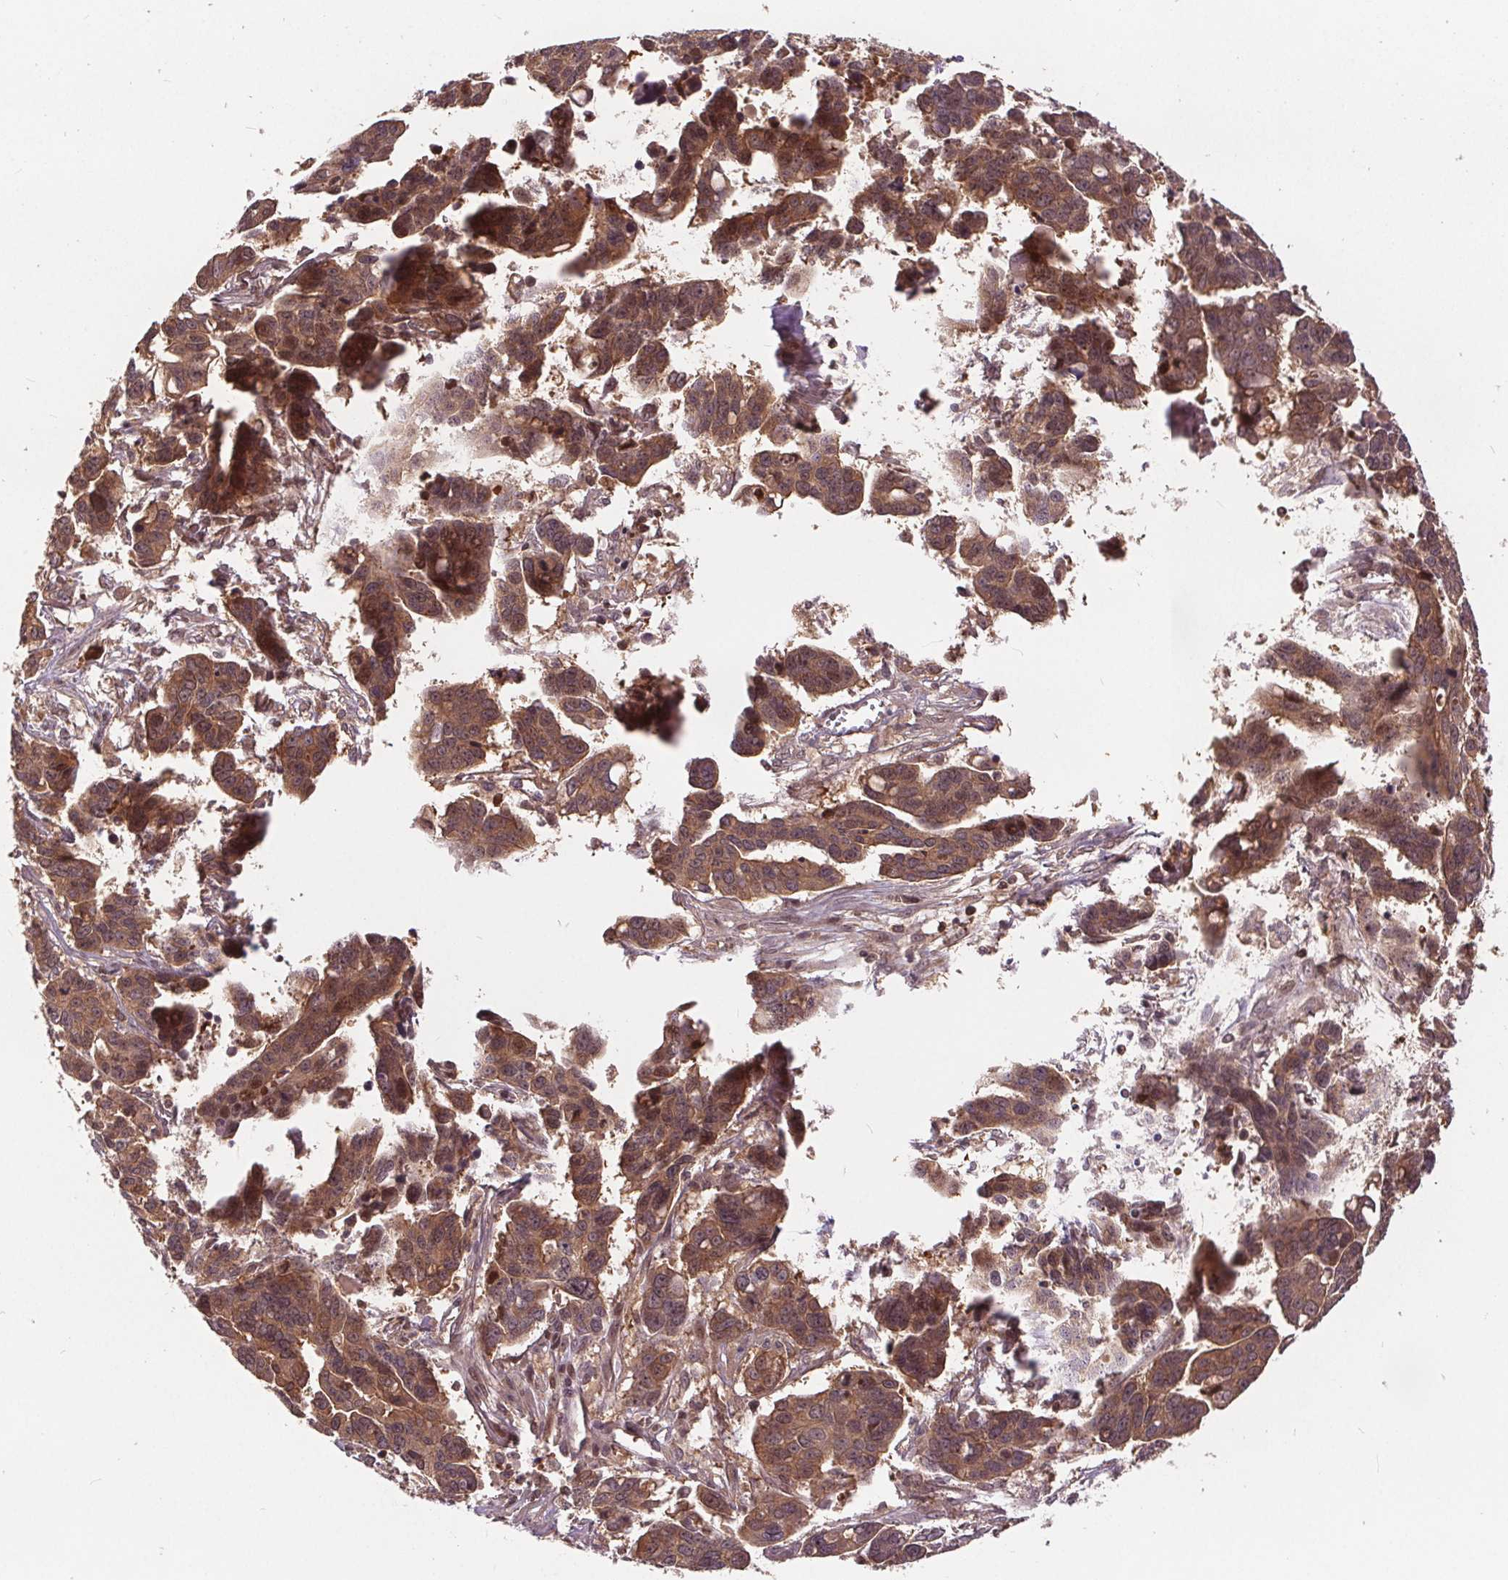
{"staining": {"intensity": "moderate", "quantity": ">75%", "location": "cytoplasmic/membranous"}, "tissue": "ovarian cancer", "cell_type": "Tumor cells", "image_type": "cancer", "snomed": [{"axis": "morphology", "description": "Carcinoma, endometroid"}, {"axis": "topography", "description": "Ovary"}], "caption": "Approximately >75% of tumor cells in endometroid carcinoma (ovarian) demonstrate moderate cytoplasmic/membranous protein positivity as visualized by brown immunohistochemical staining.", "gene": "HIF1AN", "patient": {"sex": "female", "age": 78}}